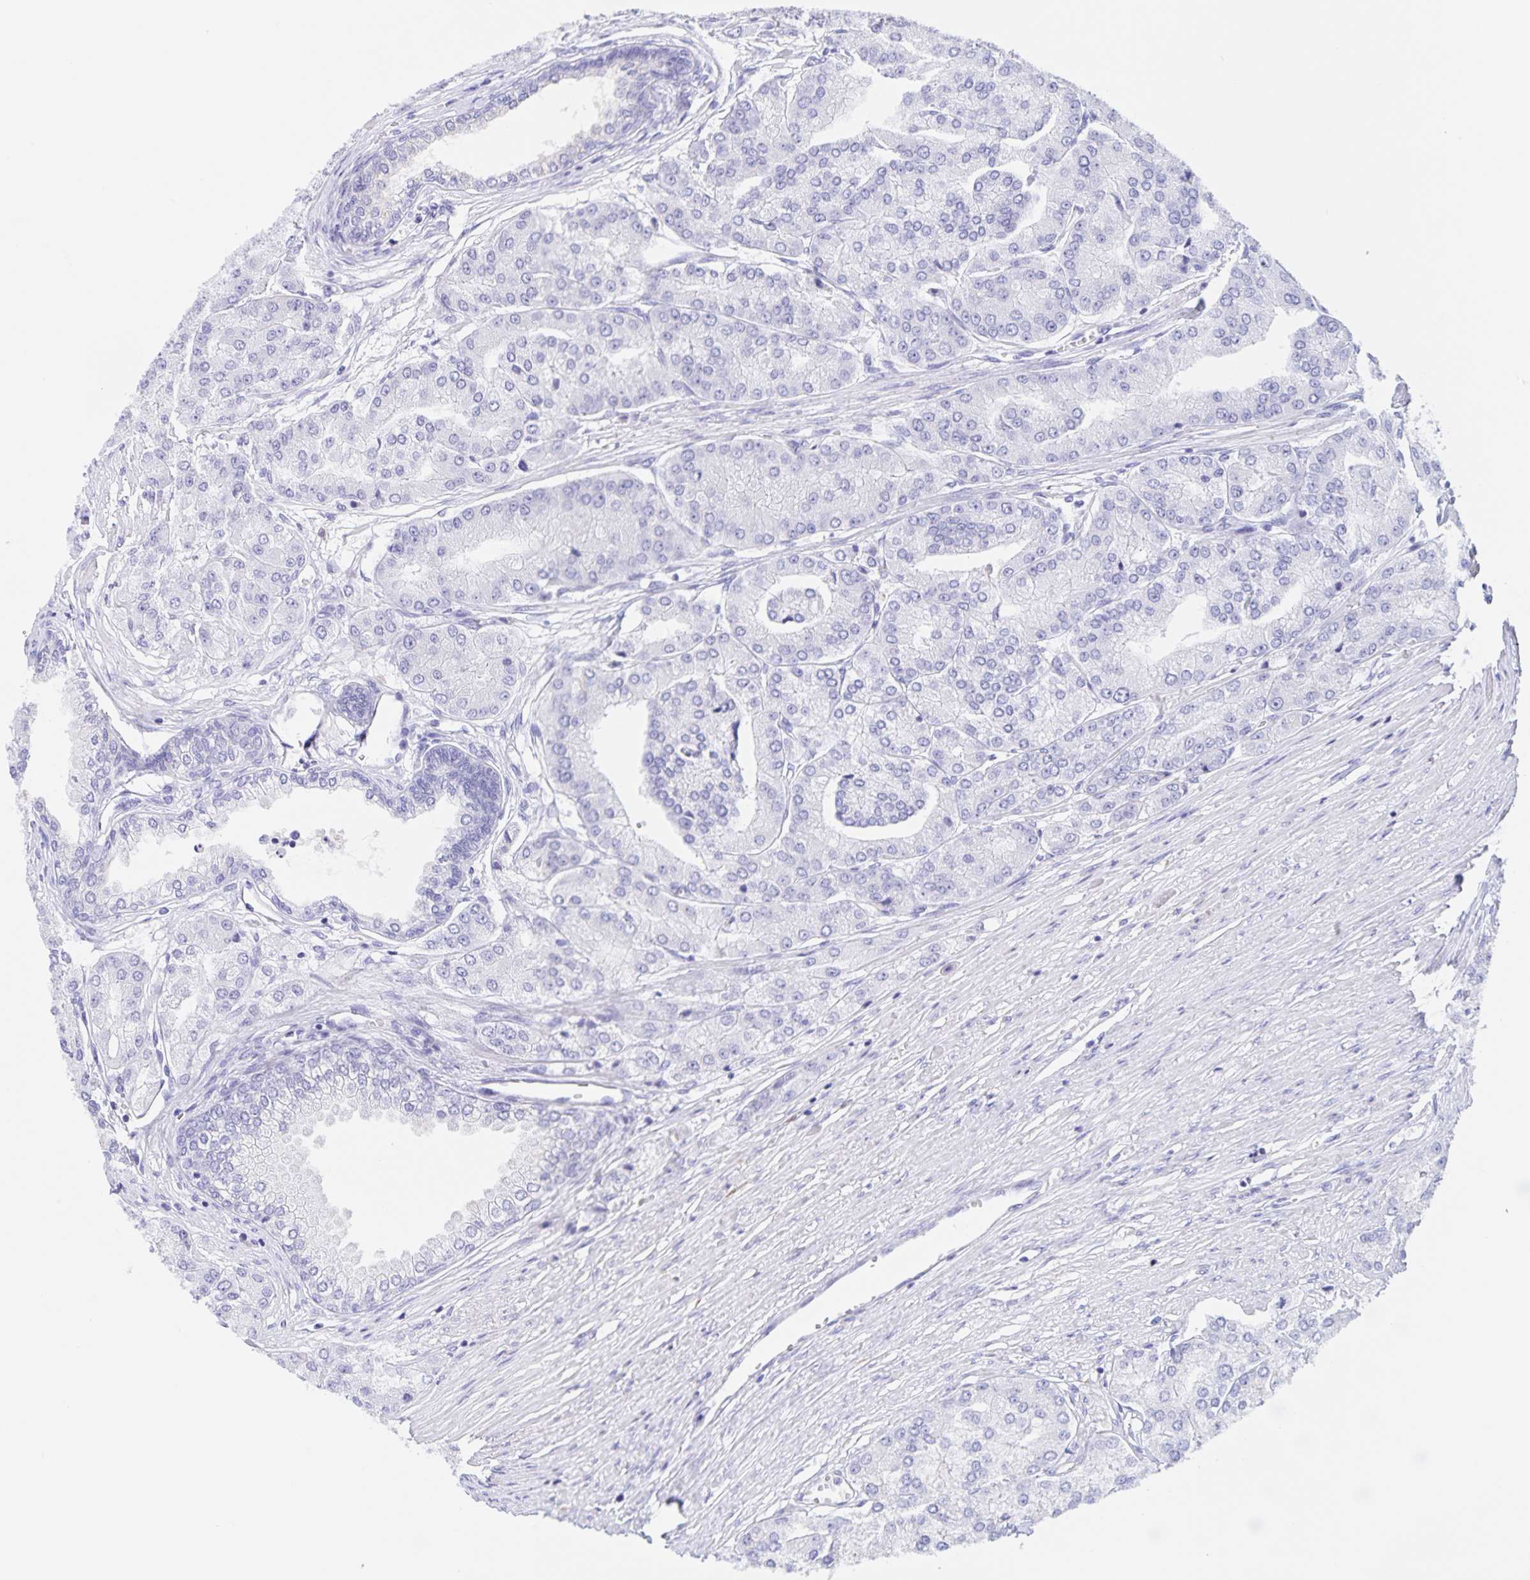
{"staining": {"intensity": "negative", "quantity": "none", "location": "none"}, "tissue": "prostate cancer", "cell_type": "Tumor cells", "image_type": "cancer", "snomed": [{"axis": "morphology", "description": "Adenocarcinoma, High grade"}, {"axis": "topography", "description": "Prostate"}], "caption": "There is no significant expression in tumor cells of prostate cancer (high-grade adenocarcinoma). Nuclei are stained in blue.", "gene": "TGIF2LX", "patient": {"sex": "male", "age": 61}}